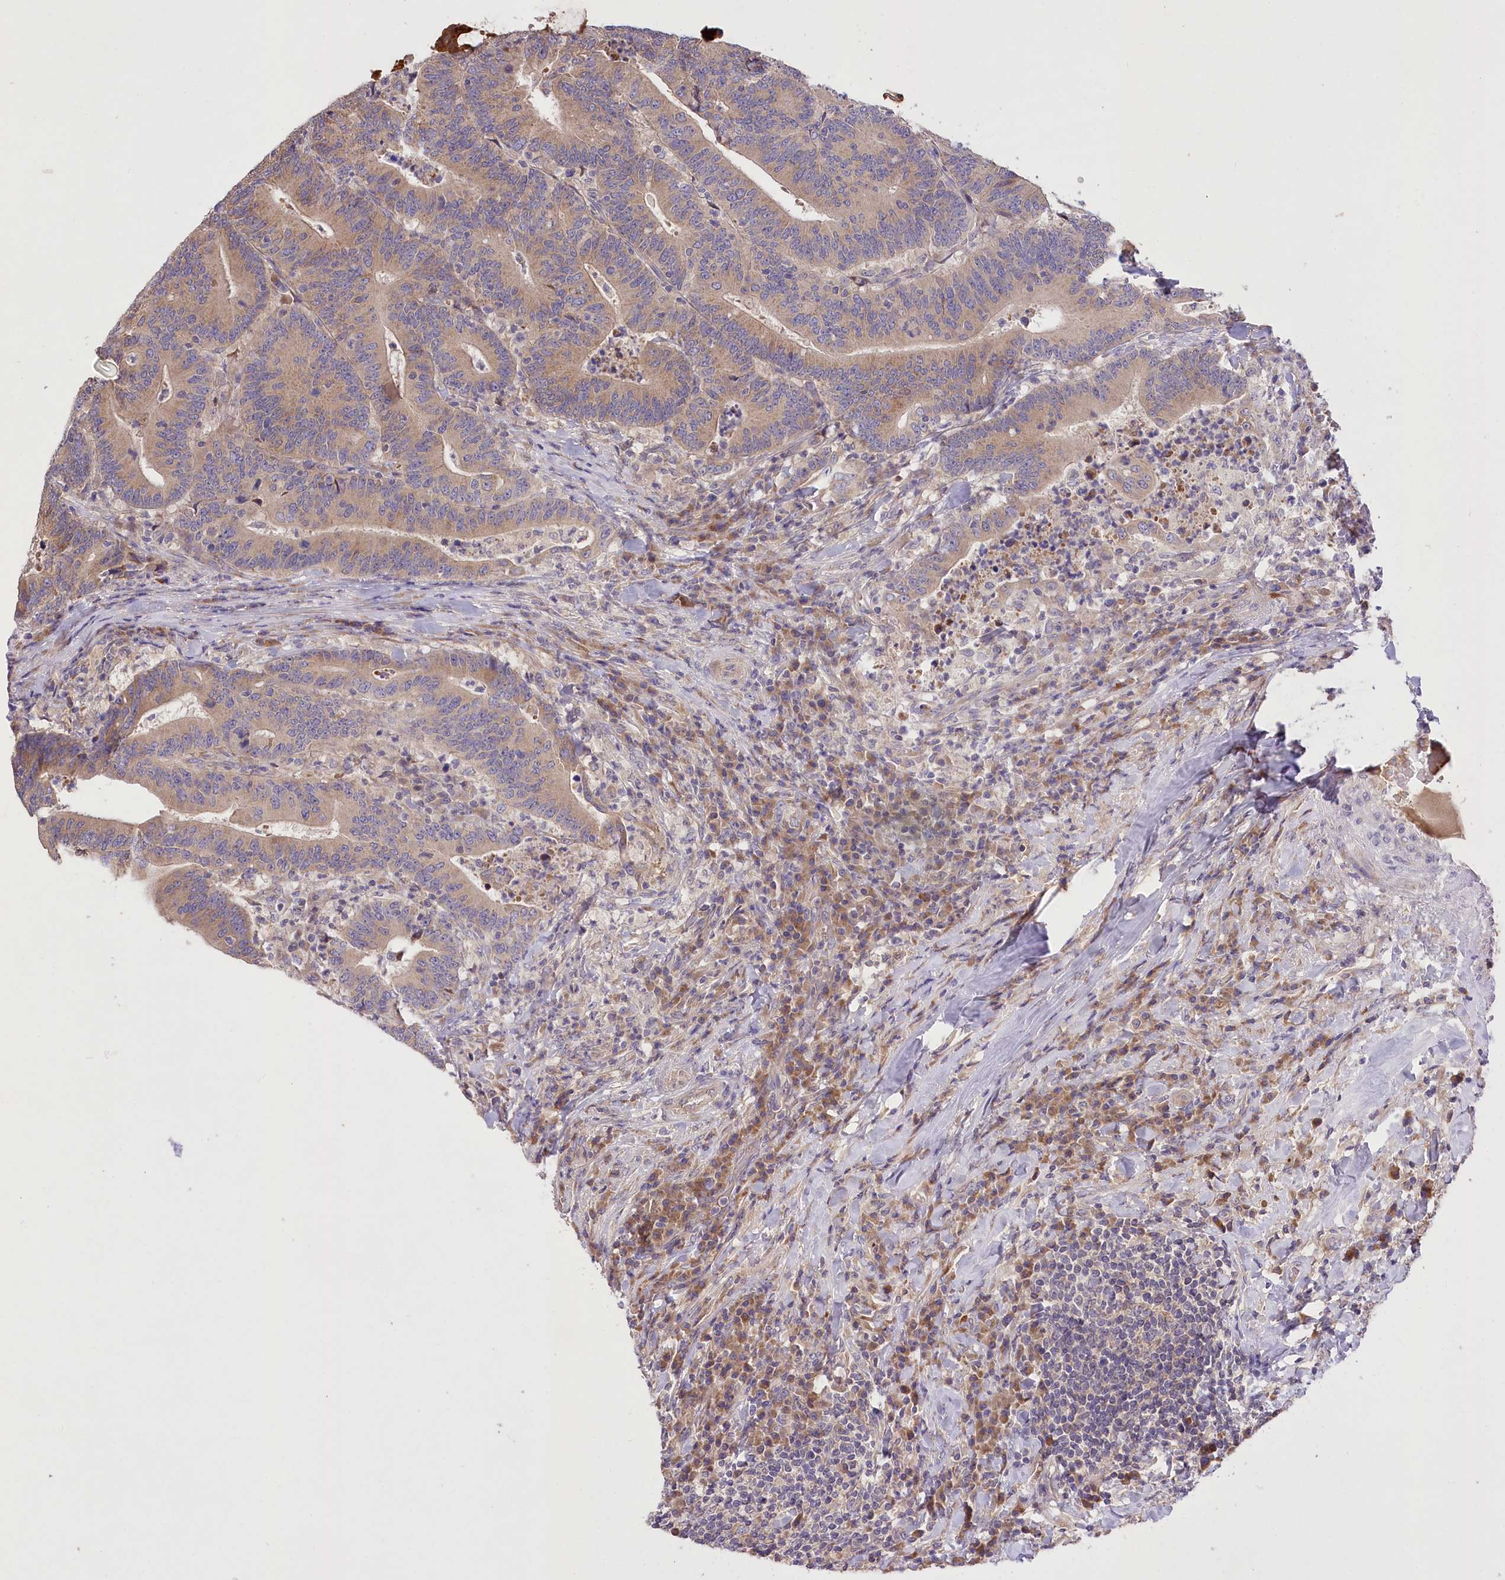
{"staining": {"intensity": "moderate", "quantity": ">75%", "location": "cytoplasmic/membranous"}, "tissue": "colorectal cancer", "cell_type": "Tumor cells", "image_type": "cancer", "snomed": [{"axis": "morphology", "description": "Adenocarcinoma, NOS"}, {"axis": "topography", "description": "Colon"}], "caption": "This micrograph displays immunohistochemistry staining of human adenocarcinoma (colorectal), with medium moderate cytoplasmic/membranous expression in approximately >75% of tumor cells.", "gene": "PBLD", "patient": {"sex": "female", "age": 66}}